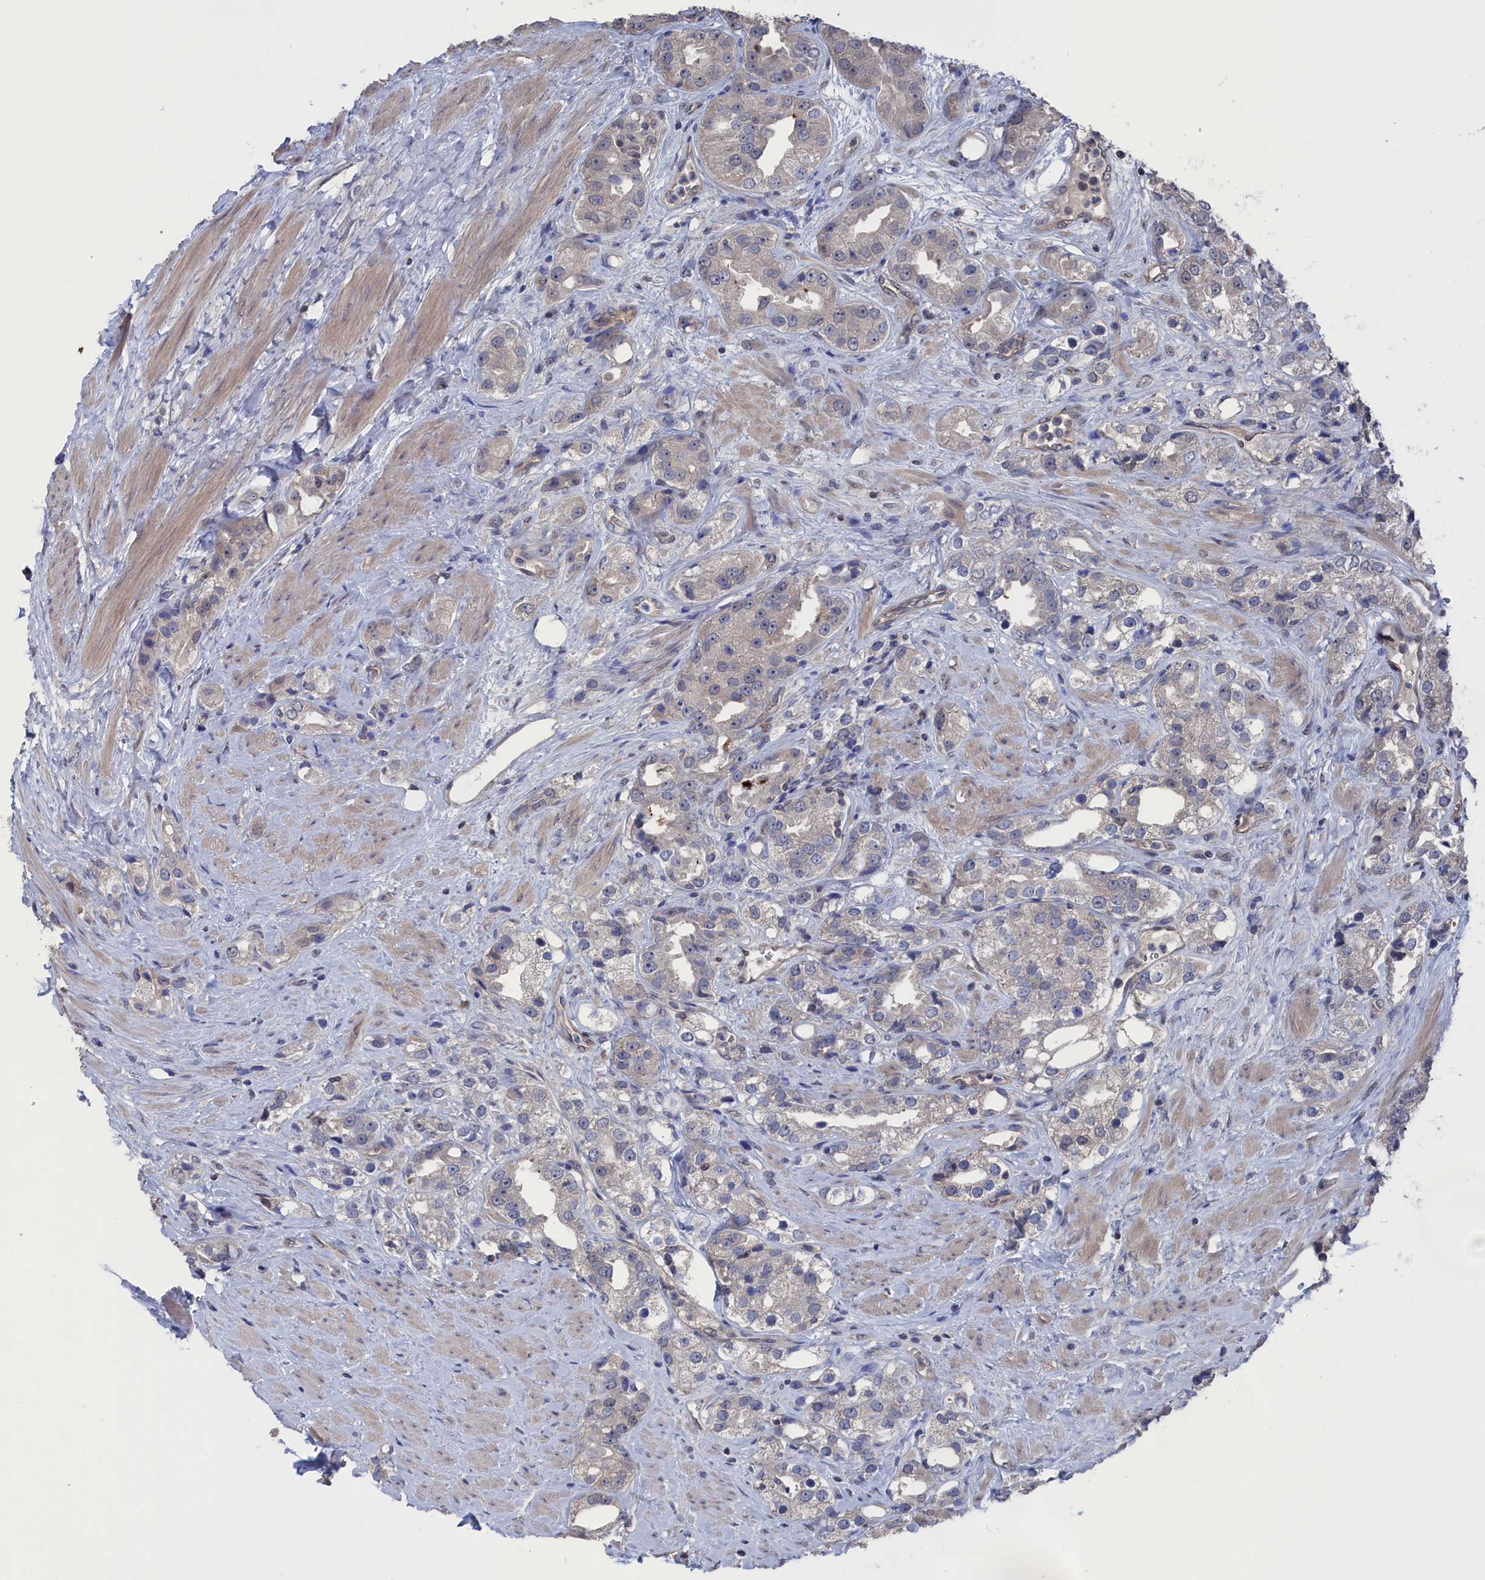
{"staining": {"intensity": "negative", "quantity": "none", "location": "none"}, "tissue": "prostate cancer", "cell_type": "Tumor cells", "image_type": "cancer", "snomed": [{"axis": "morphology", "description": "Adenocarcinoma, NOS"}, {"axis": "topography", "description": "Prostate"}], "caption": "Tumor cells are negative for brown protein staining in prostate cancer. (DAB (3,3'-diaminobenzidine) immunohistochemistry (IHC) with hematoxylin counter stain).", "gene": "NUTF2", "patient": {"sex": "male", "age": 79}}